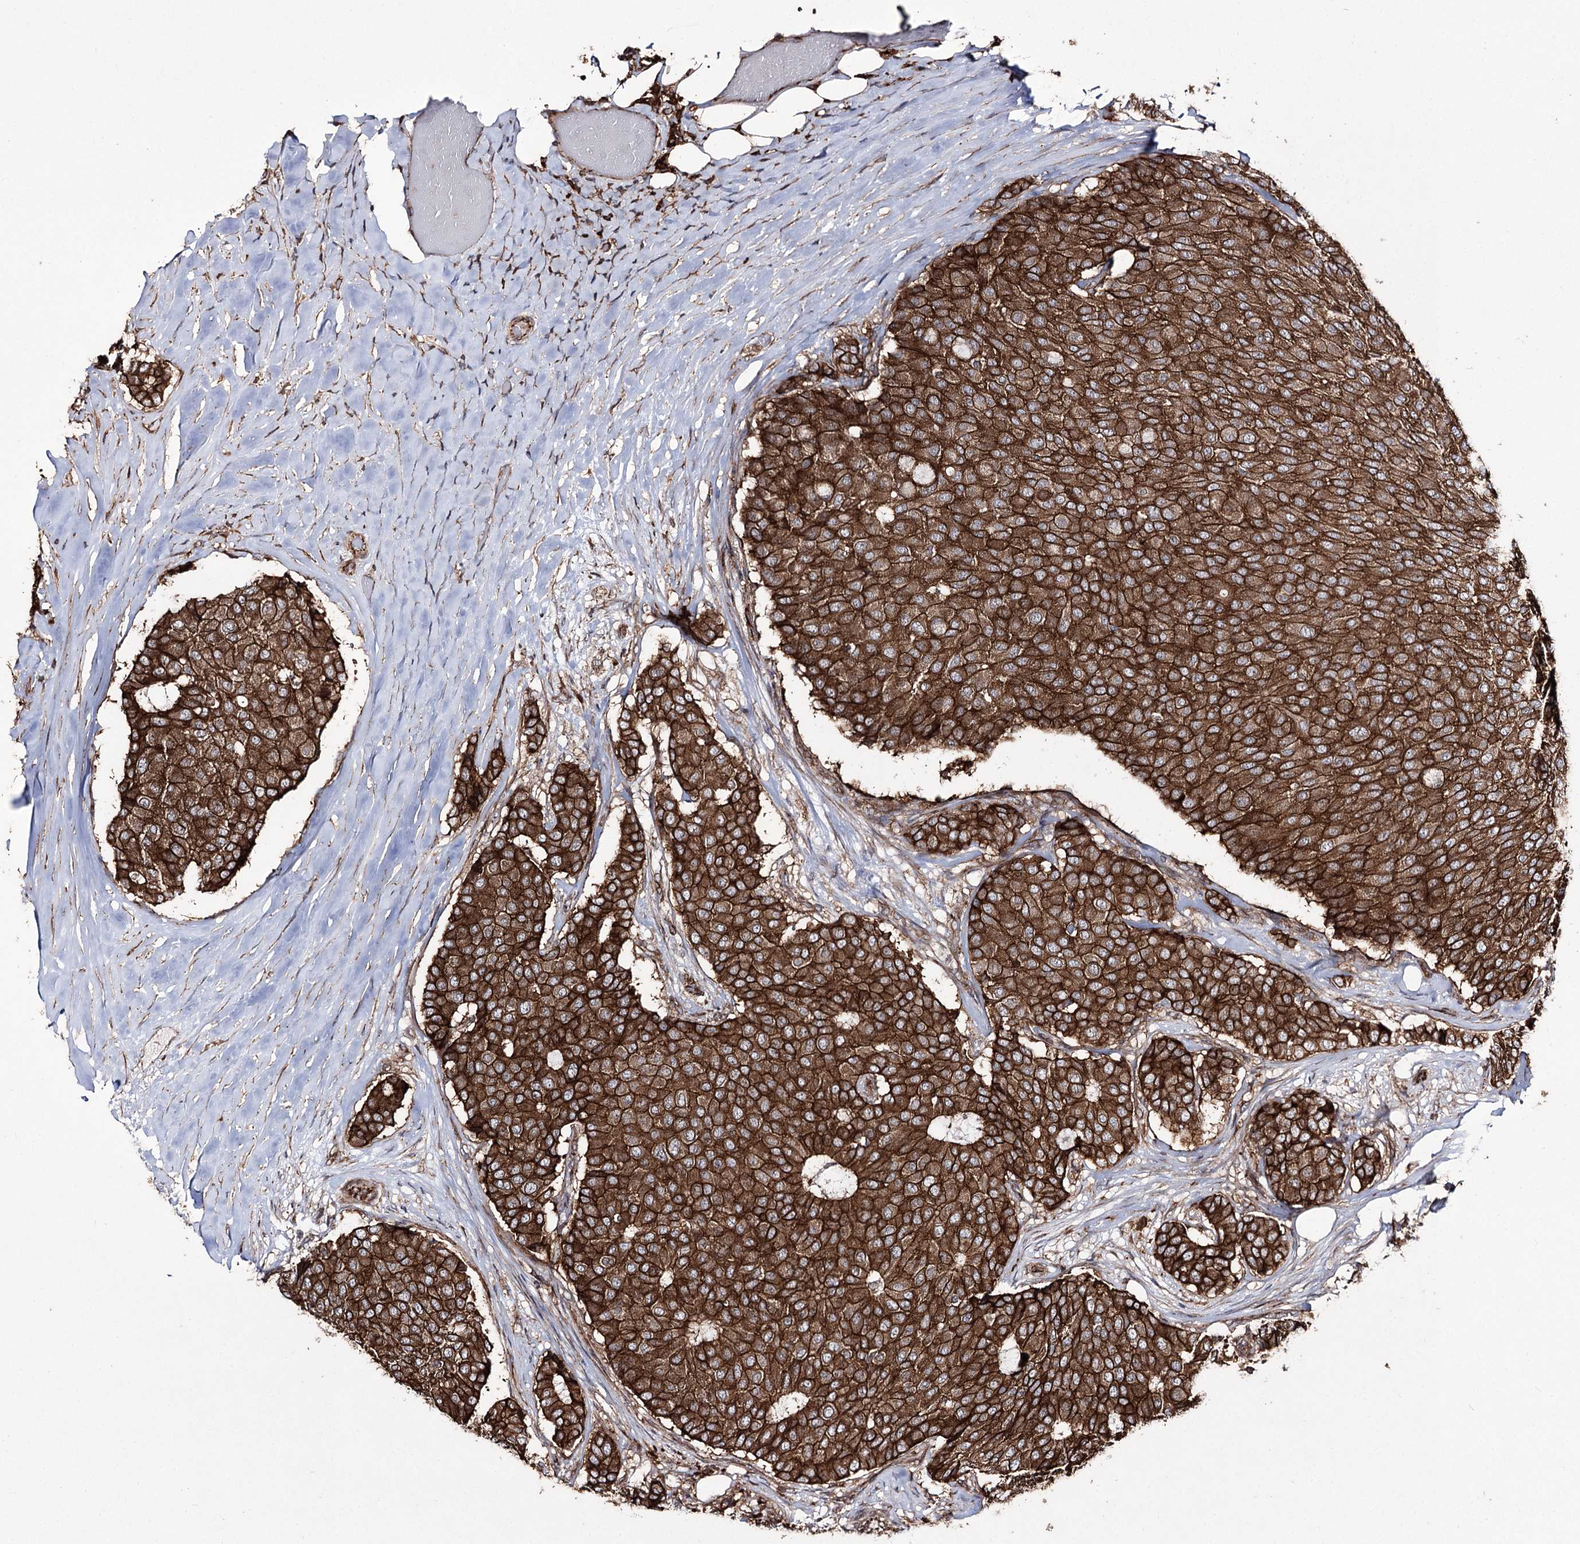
{"staining": {"intensity": "strong", "quantity": ">75%", "location": "cytoplasmic/membranous"}, "tissue": "breast cancer", "cell_type": "Tumor cells", "image_type": "cancer", "snomed": [{"axis": "morphology", "description": "Duct carcinoma"}, {"axis": "topography", "description": "Breast"}], "caption": "An IHC photomicrograph of tumor tissue is shown. Protein staining in brown shows strong cytoplasmic/membranous positivity in breast cancer within tumor cells. (Brightfield microscopy of DAB IHC at high magnification).", "gene": "DHX29", "patient": {"sex": "female", "age": 75}}